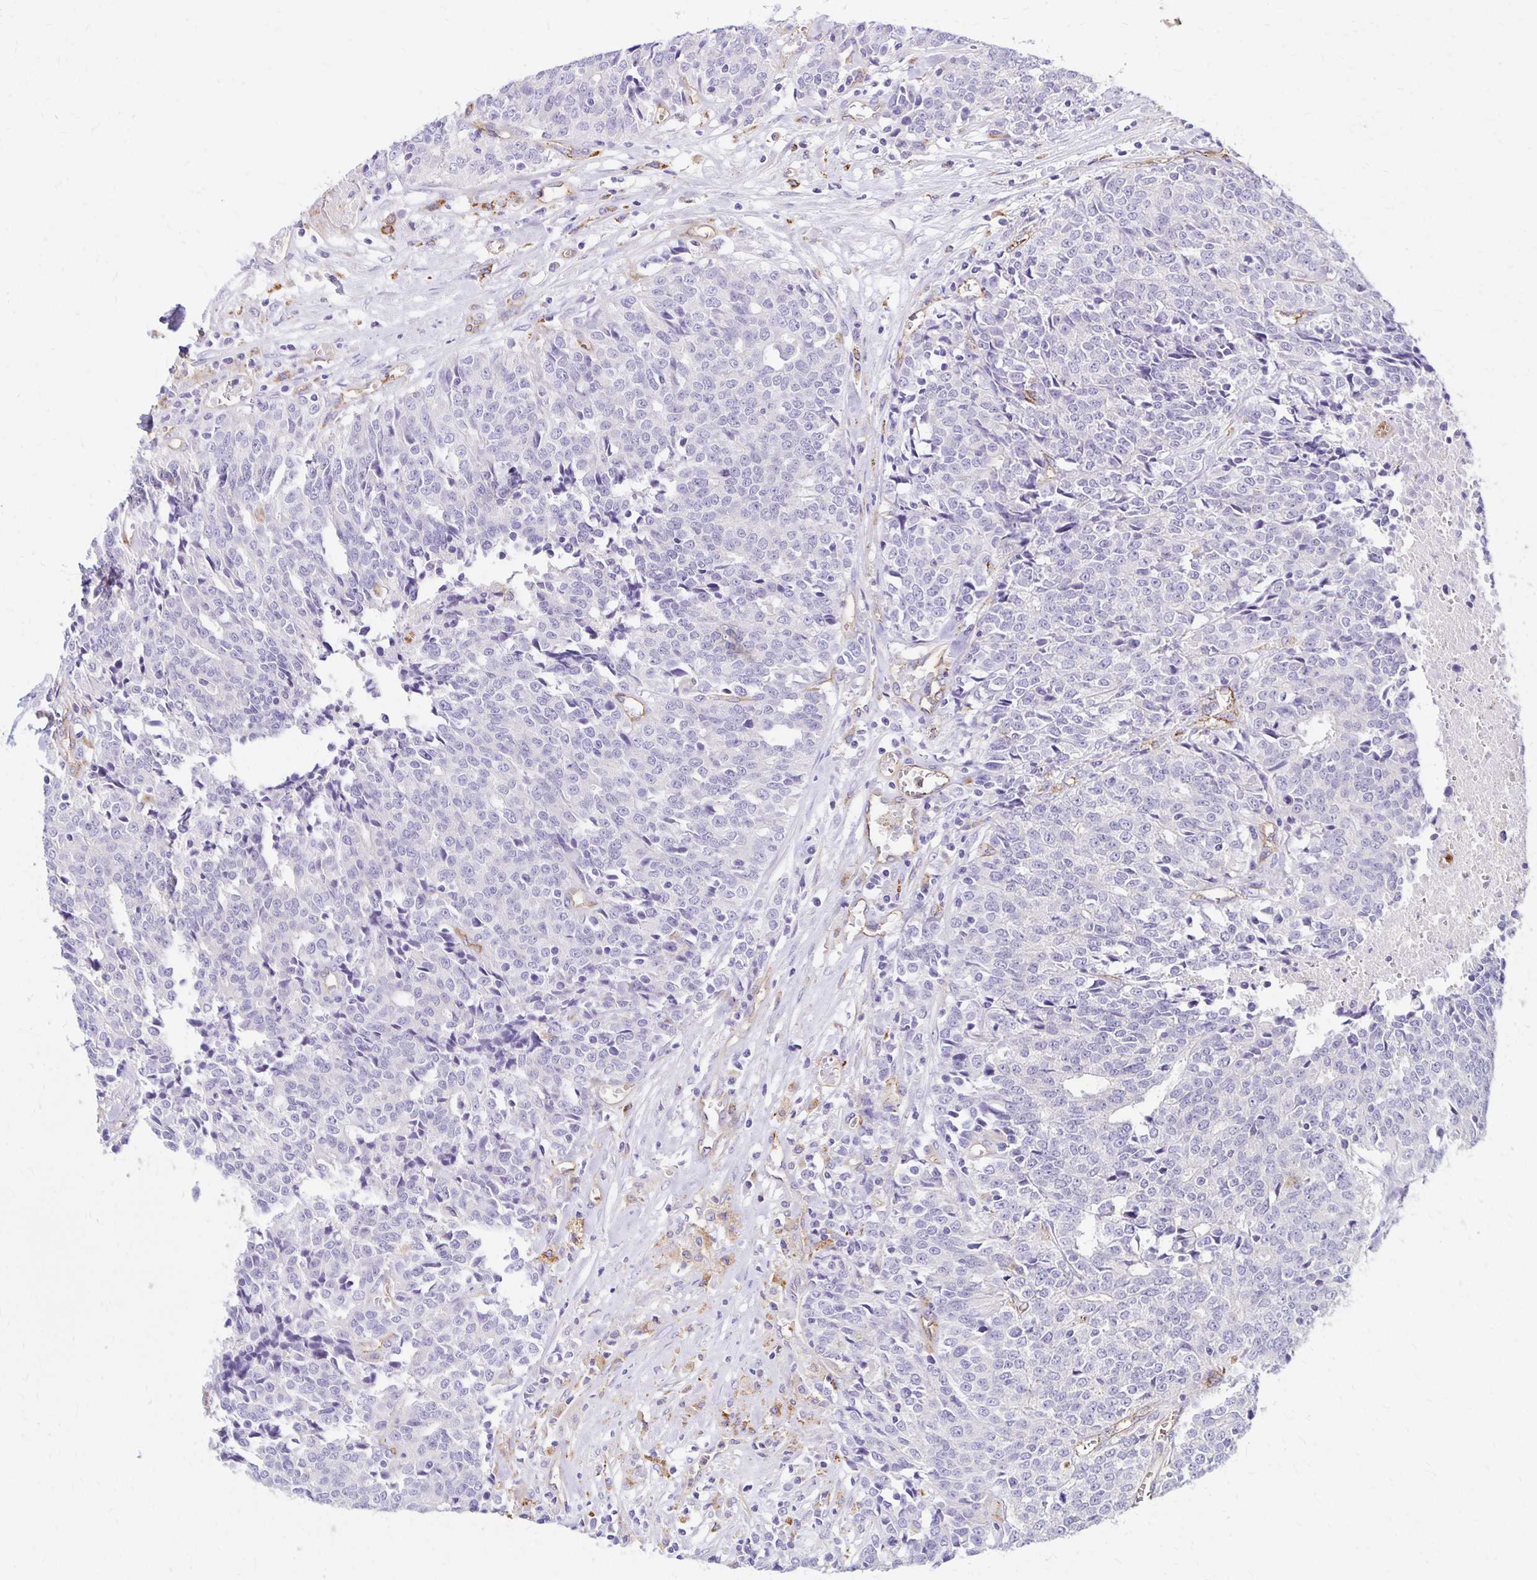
{"staining": {"intensity": "negative", "quantity": "none", "location": "none"}, "tissue": "prostate cancer", "cell_type": "Tumor cells", "image_type": "cancer", "snomed": [{"axis": "morphology", "description": "Adenocarcinoma, High grade"}, {"axis": "topography", "description": "Prostate and seminal vesicle, NOS"}], "caption": "The IHC image has no significant expression in tumor cells of prostate cancer (adenocarcinoma (high-grade)) tissue.", "gene": "TTYH1", "patient": {"sex": "male", "age": 60}}